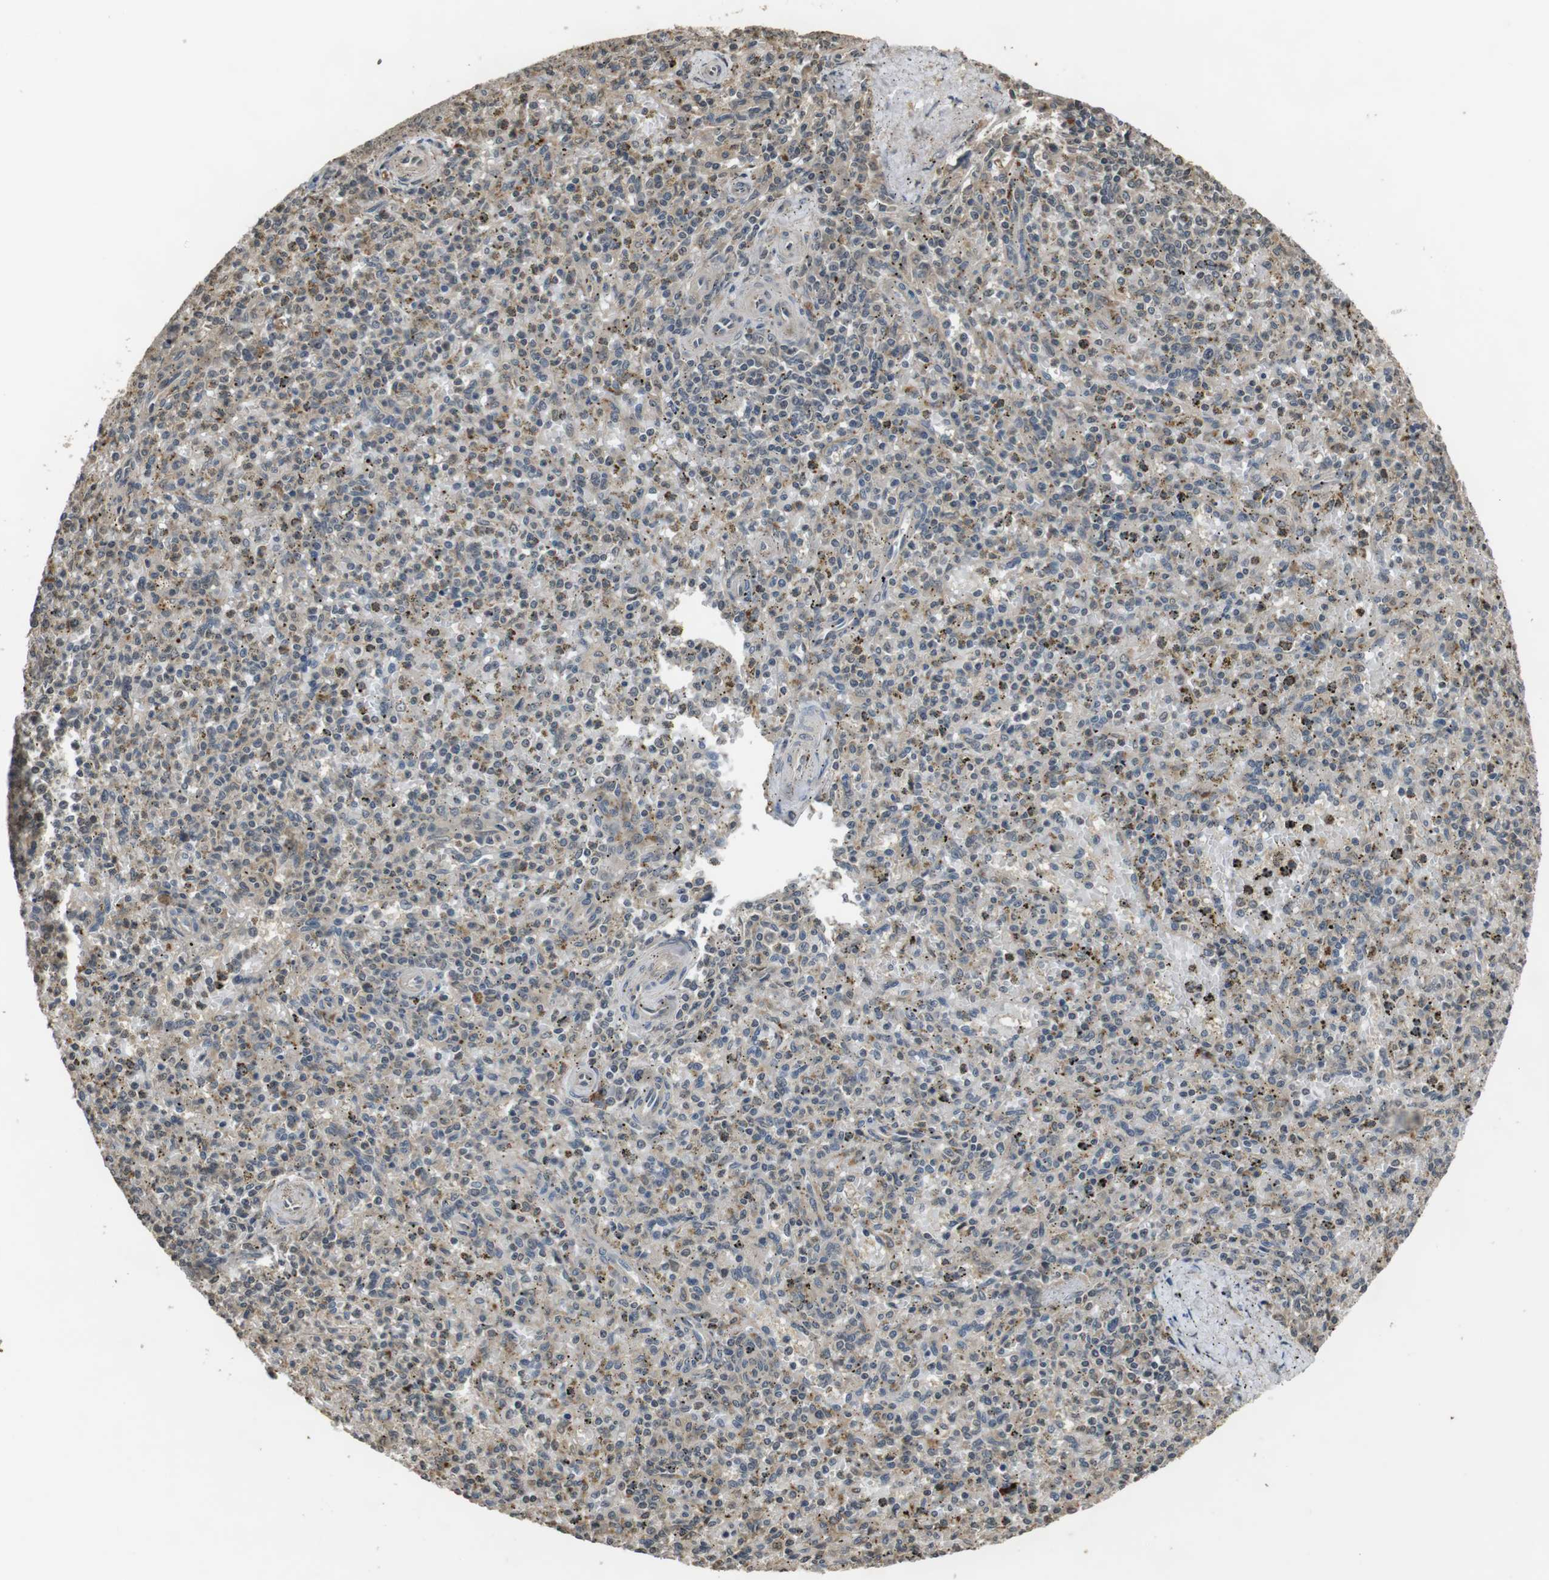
{"staining": {"intensity": "weak", "quantity": "25%-75%", "location": "cytoplasmic/membranous"}, "tissue": "spleen", "cell_type": "Cells in red pulp", "image_type": "normal", "snomed": [{"axis": "morphology", "description": "Normal tissue, NOS"}, {"axis": "topography", "description": "Spleen"}], "caption": "High-power microscopy captured an IHC histopathology image of unremarkable spleen, revealing weak cytoplasmic/membranous positivity in about 25%-75% of cells in red pulp.", "gene": "FZD10", "patient": {"sex": "male", "age": 72}}